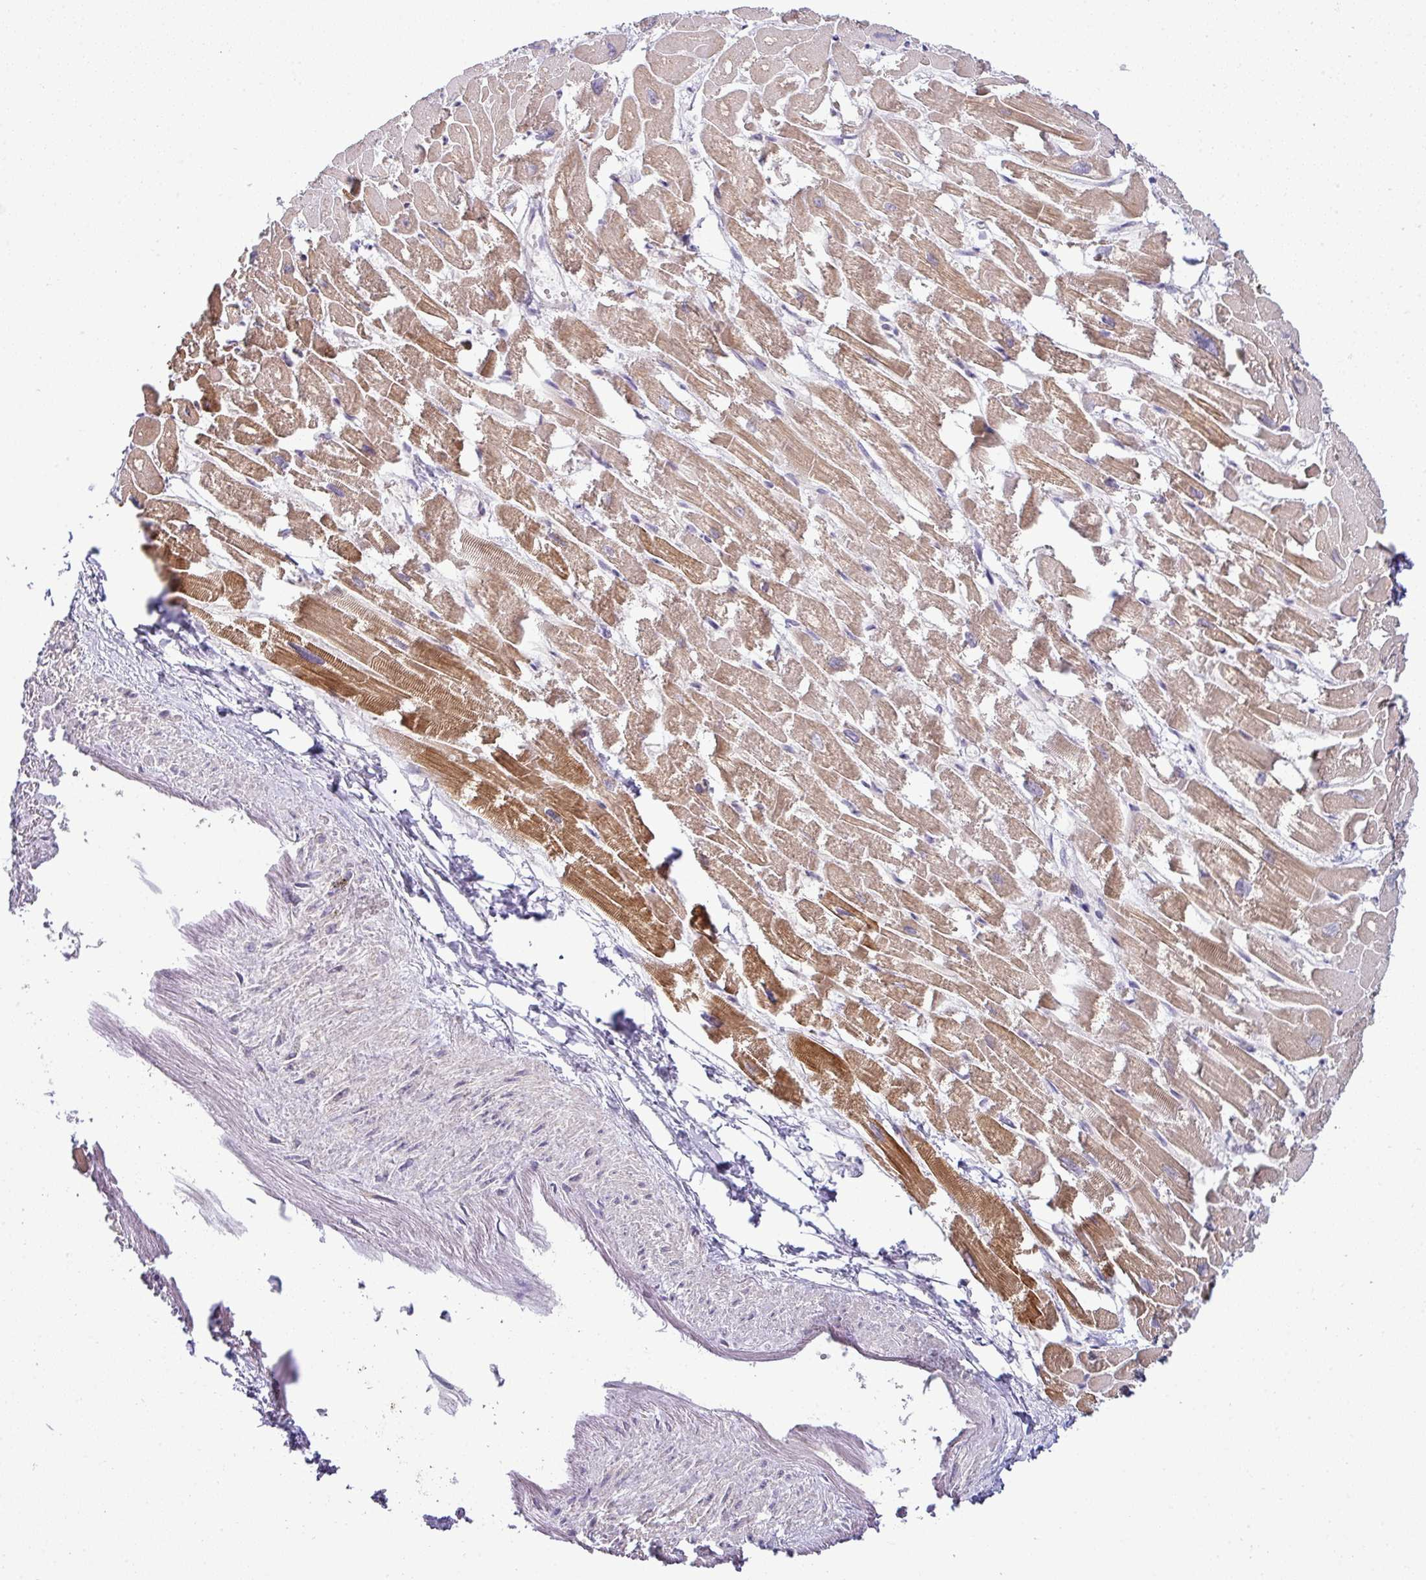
{"staining": {"intensity": "strong", "quantity": "25%-75%", "location": "cytoplasmic/membranous"}, "tissue": "heart muscle", "cell_type": "Cardiomyocytes", "image_type": "normal", "snomed": [{"axis": "morphology", "description": "Normal tissue, NOS"}, {"axis": "topography", "description": "Heart"}], "caption": "IHC (DAB) staining of benign heart muscle reveals strong cytoplasmic/membranous protein expression in approximately 25%-75% of cardiomyocytes.", "gene": "HBEGF", "patient": {"sex": "male", "age": 54}}